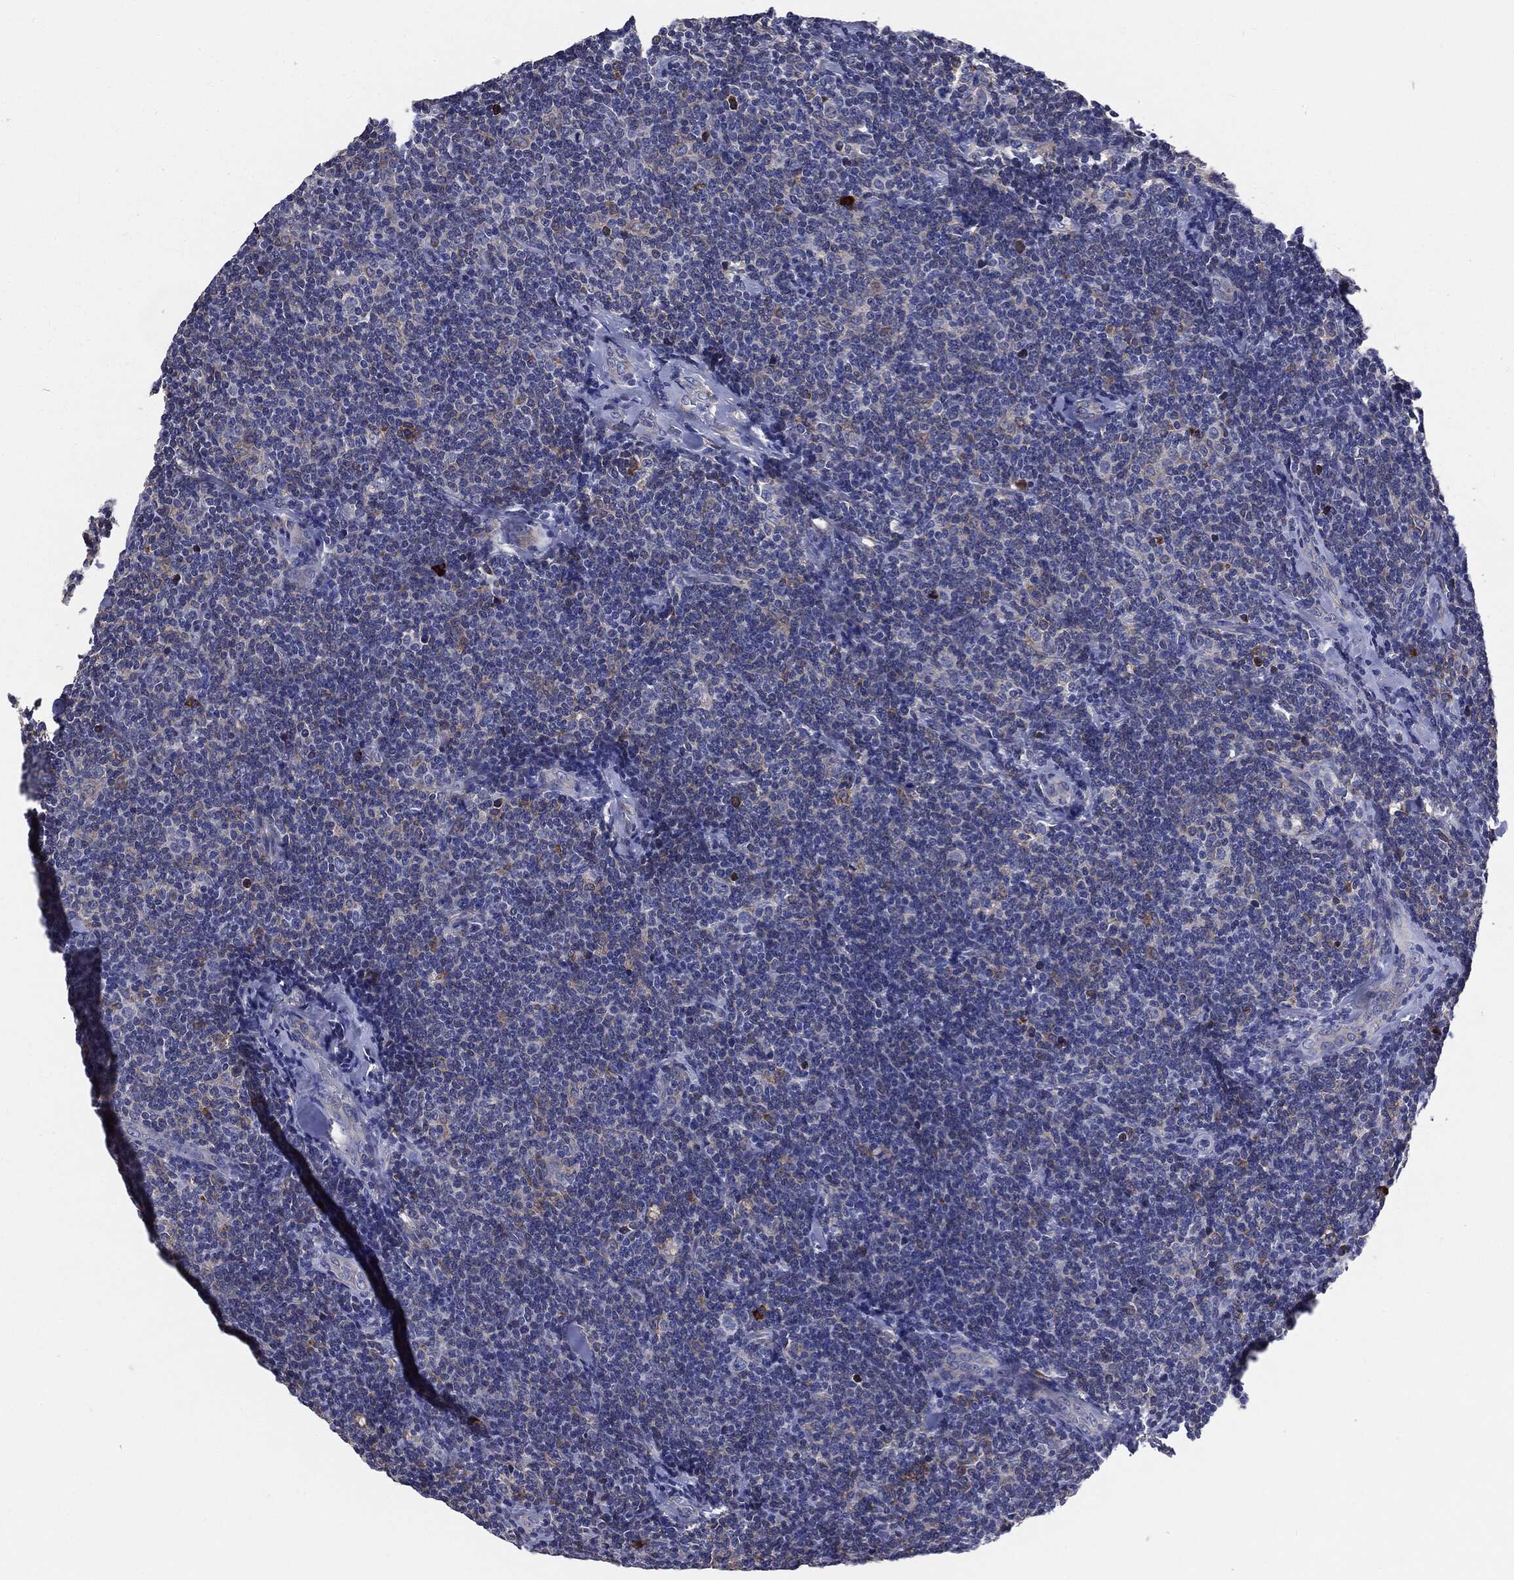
{"staining": {"intensity": "negative", "quantity": "none", "location": "none"}, "tissue": "lymphoma", "cell_type": "Tumor cells", "image_type": "cancer", "snomed": [{"axis": "morphology", "description": "Malignant lymphoma, non-Hodgkin's type, Low grade"}, {"axis": "topography", "description": "Lymph node"}], "caption": "Tumor cells show no significant staining in lymphoma.", "gene": "PTGS2", "patient": {"sex": "female", "age": 56}}